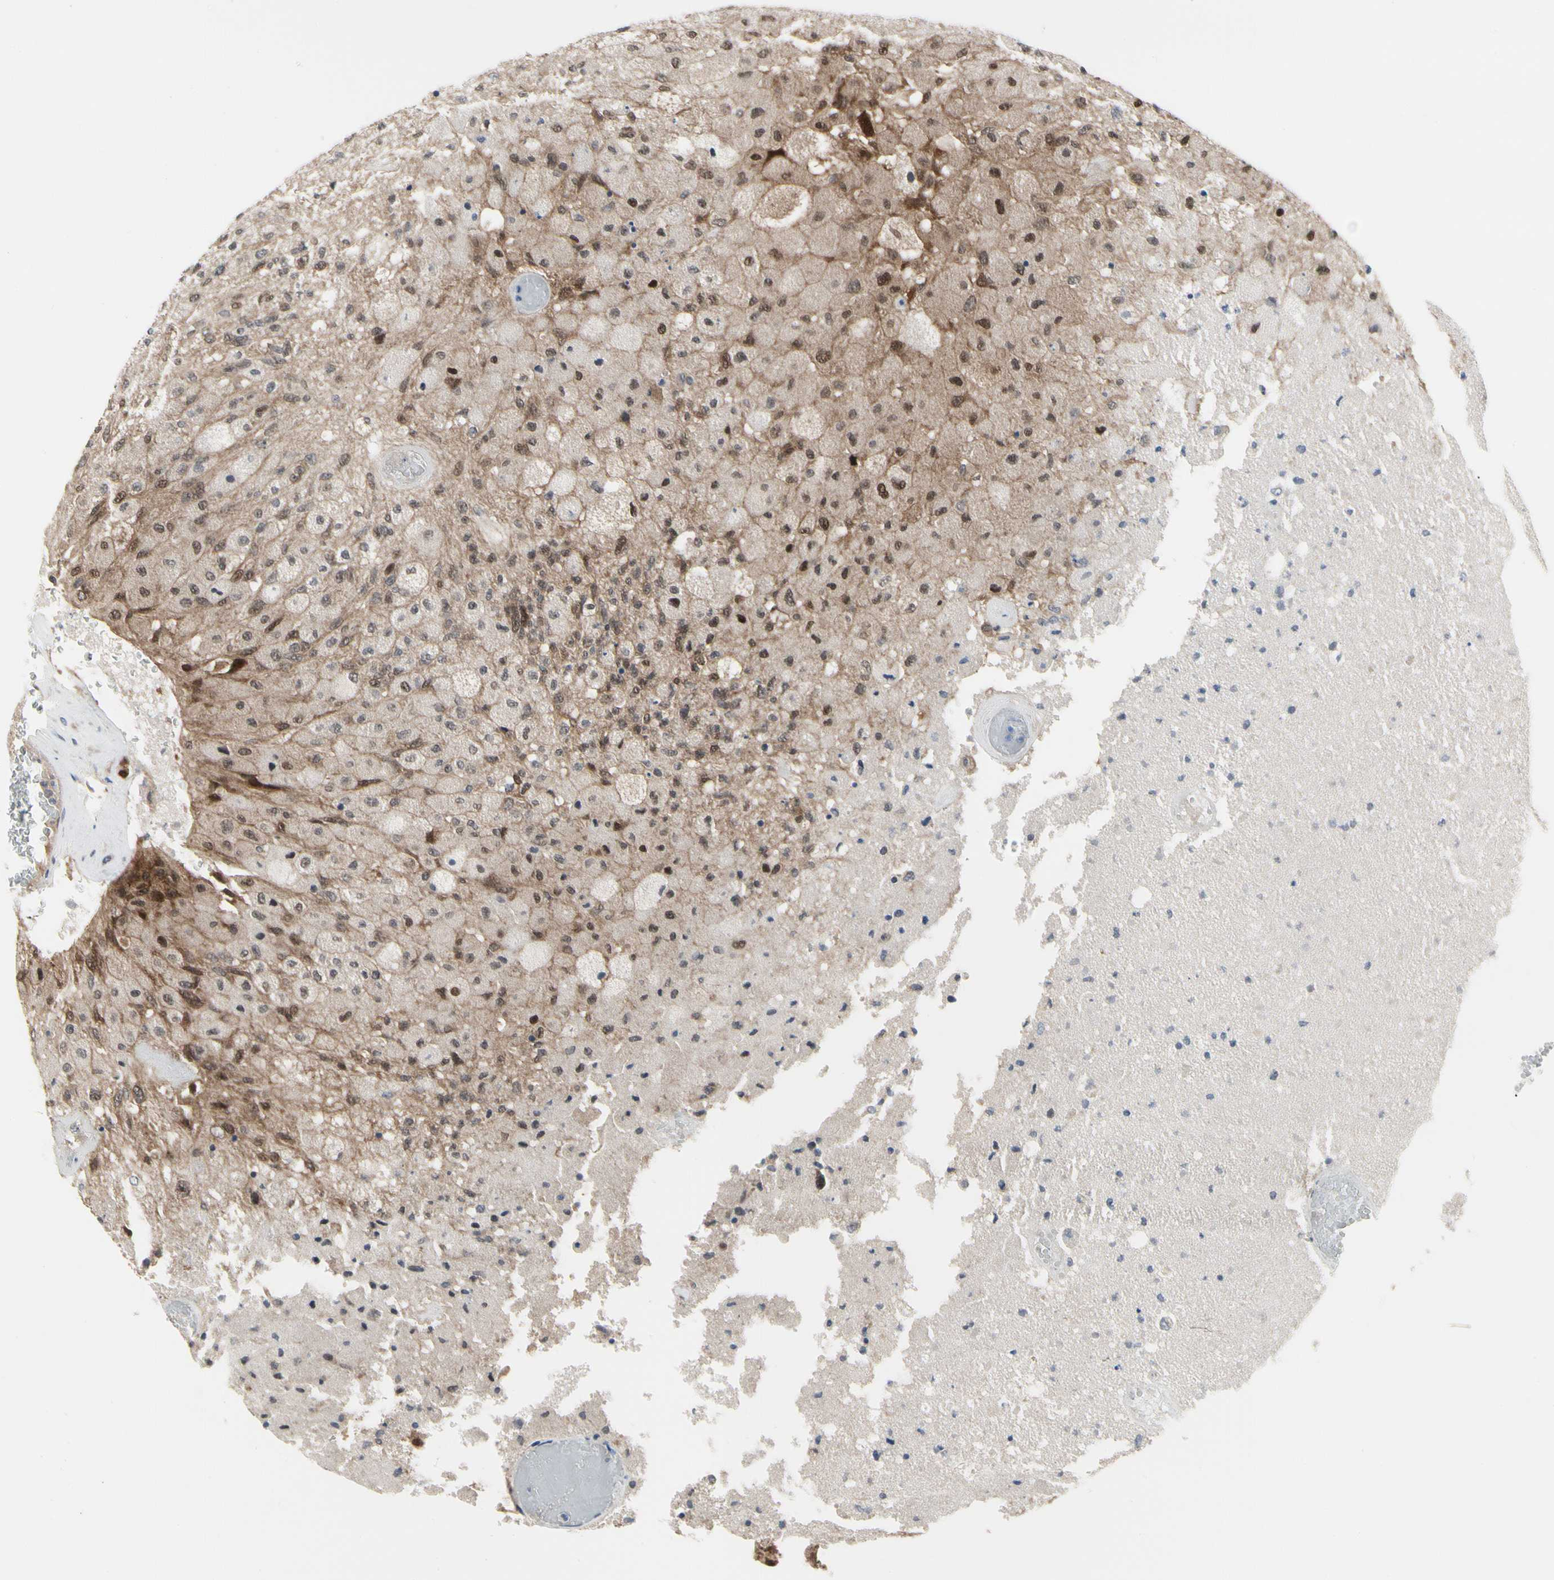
{"staining": {"intensity": "weak", "quantity": ">75%", "location": "cytoplasmic/membranous,nuclear"}, "tissue": "glioma", "cell_type": "Tumor cells", "image_type": "cancer", "snomed": [{"axis": "morphology", "description": "Normal tissue, NOS"}, {"axis": "morphology", "description": "Glioma, malignant, High grade"}, {"axis": "topography", "description": "Cerebral cortex"}], "caption": "Glioma tissue demonstrates weak cytoplasmic/membranous and nuclear expression in approximately >75% of tumor cells (brown staining indicates protein expression, while blue staining denotes nuclei).", "gene": "CDK5", "patient": {"sex": "male", "age": 77}}